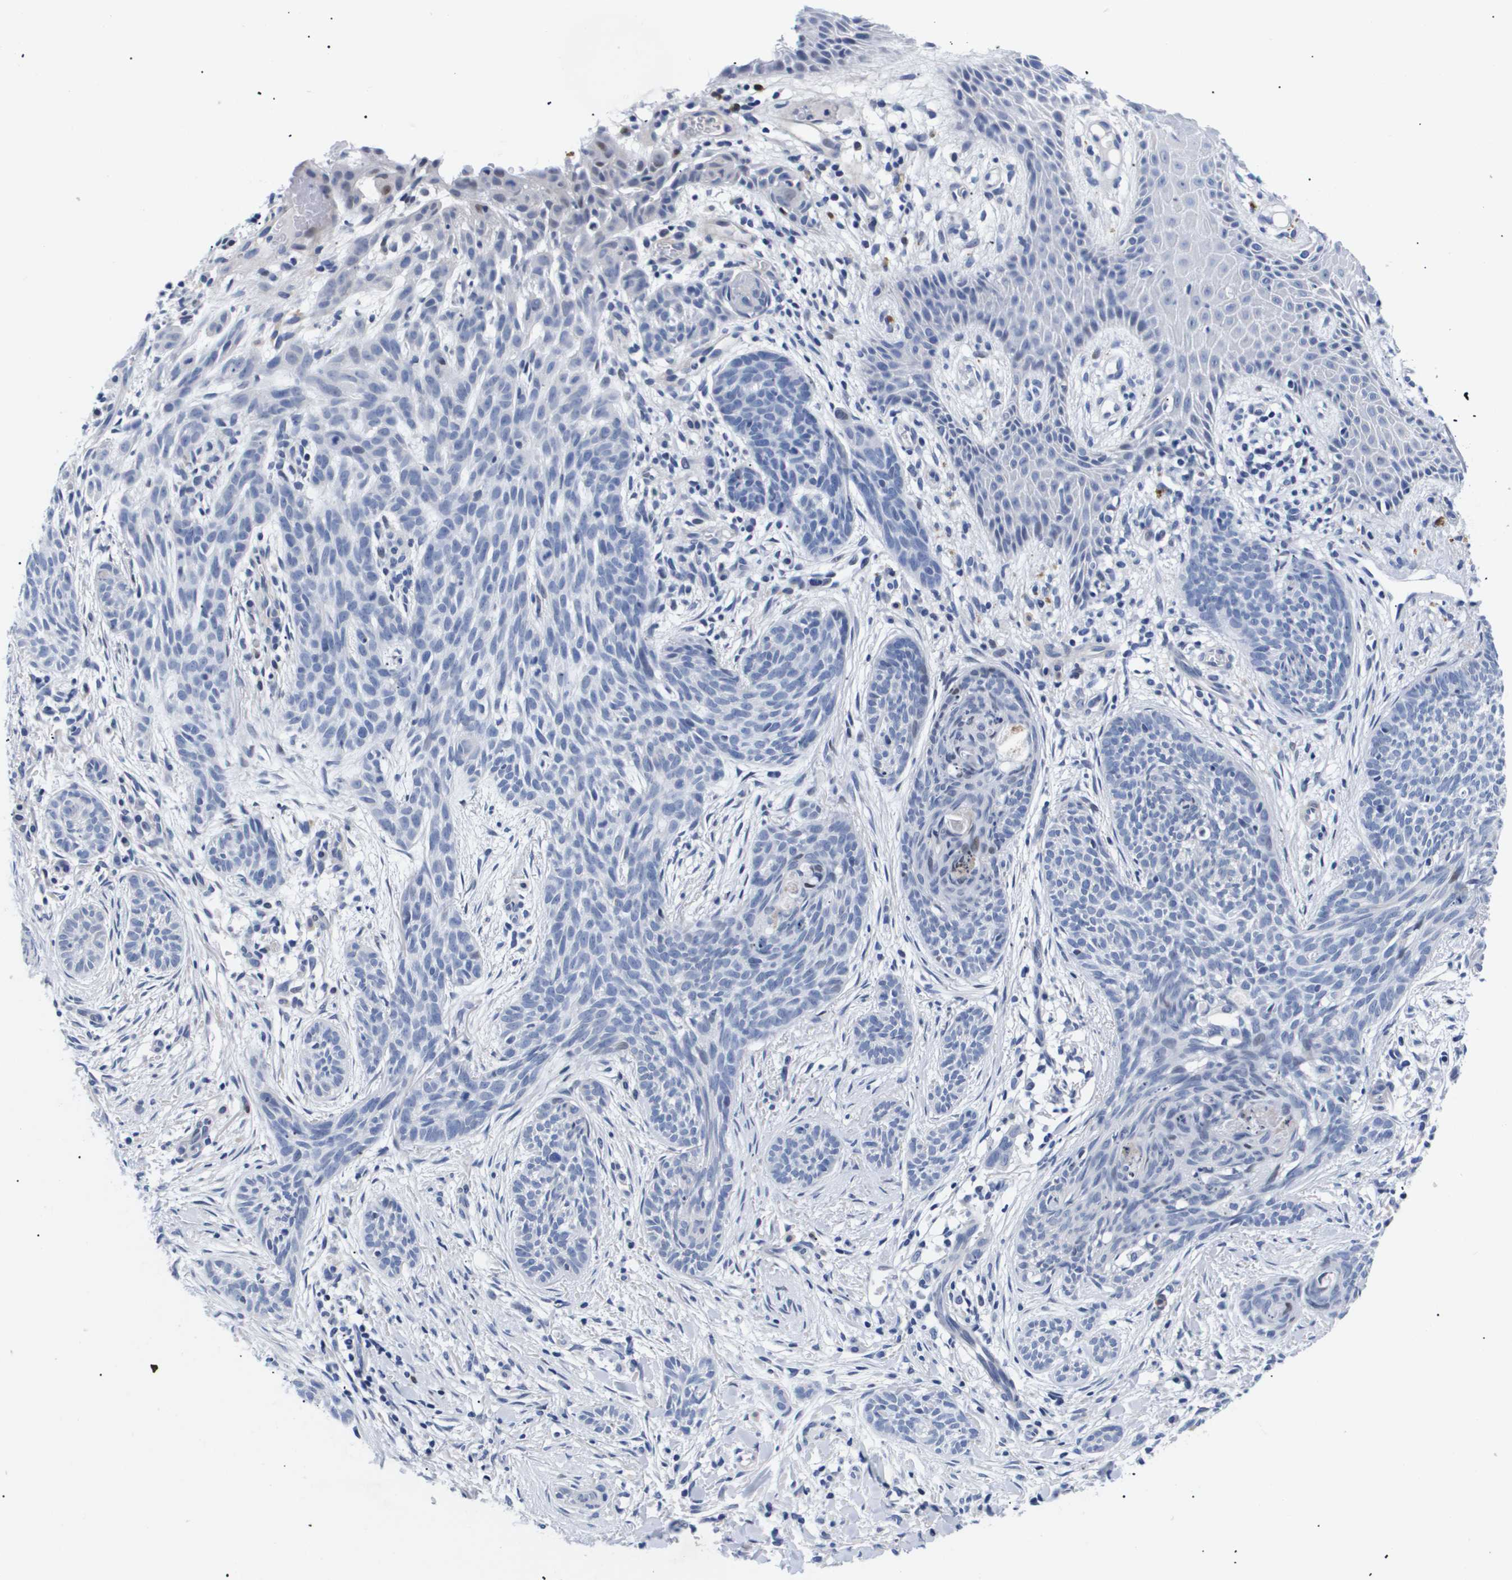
{"staining": {"intensity": "negative", "quantity": "none", "location": "none"}, "tissue": "skin cancer", "cell_type": "Tumor cells", "image_type": "cancer", "snomed": [{"axis": "morphology", "description": "Basal cell carcinoma"}, {"axis": "topography", "description": "Skin"}], "caption": "Immunohistochemistry (IHC) of skin cancer reveals no expression in tumor cells. (Brightfield microscopy of DAB (3,3'-diaminobenzidine) immunohistochemistry (IHC) at high magnification).", "gene": "SHD", "patient": {"sex": "female", "age": 59}}